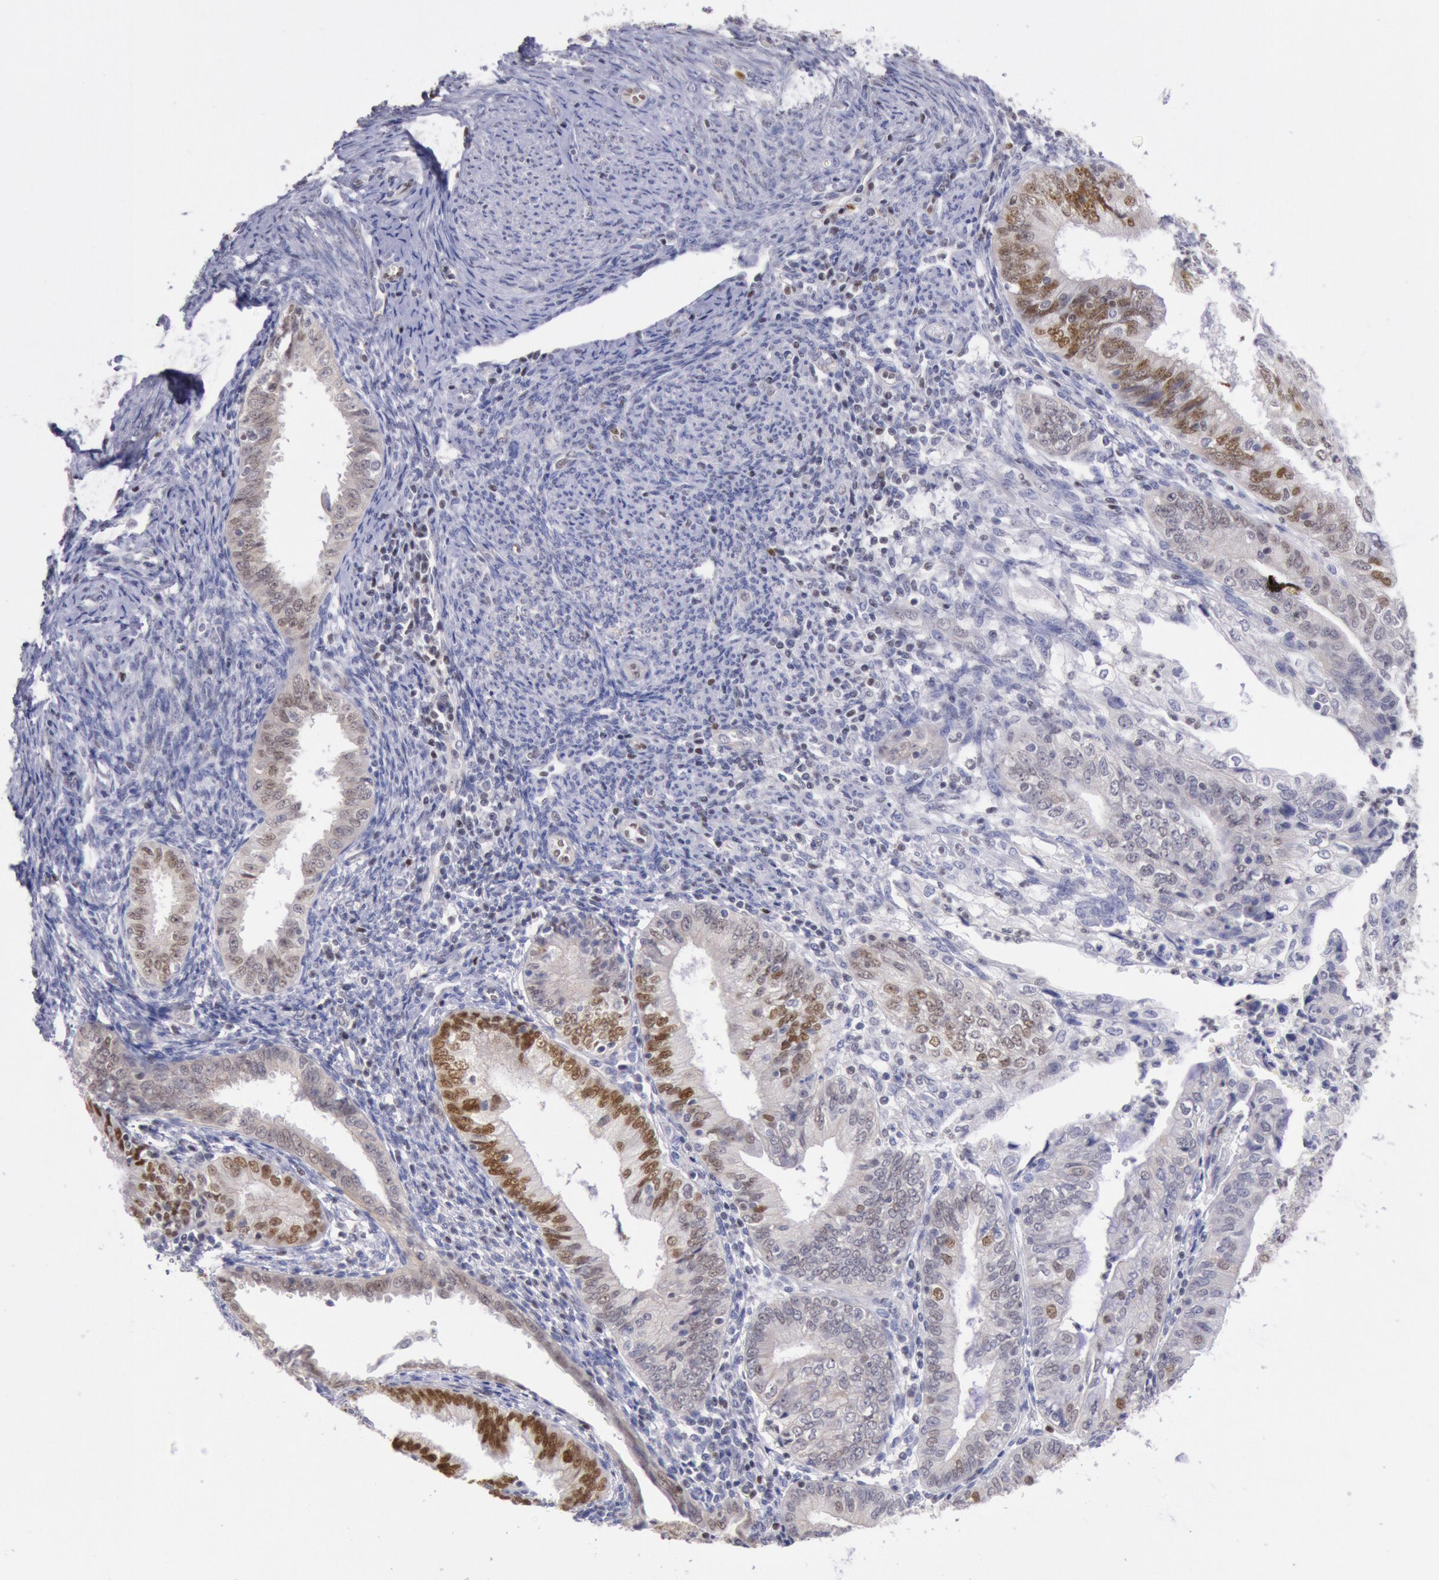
{"staining": {"intensity": "moderate", "quantity": "25%-75%", "location": "nuclear"}, "tissue": "endometrial cancer", "cell_type": "Tumor cells", "image_type": "cancer", "snomed": [{"axis": "morphology", "description": "Adenocarcinoma, NOS"}, {"axis": "topography", "description": "Endometrium"}], "caption": "Endometrial cancer (adenocarcinoma) stained with DAB immunohistochemistry displays medium levels of moderate nuclear expression in approximately 25%-75% of tumor cells.", "gene": "RPS6KA5", "patient": {"sex": "female", "age": 55}}